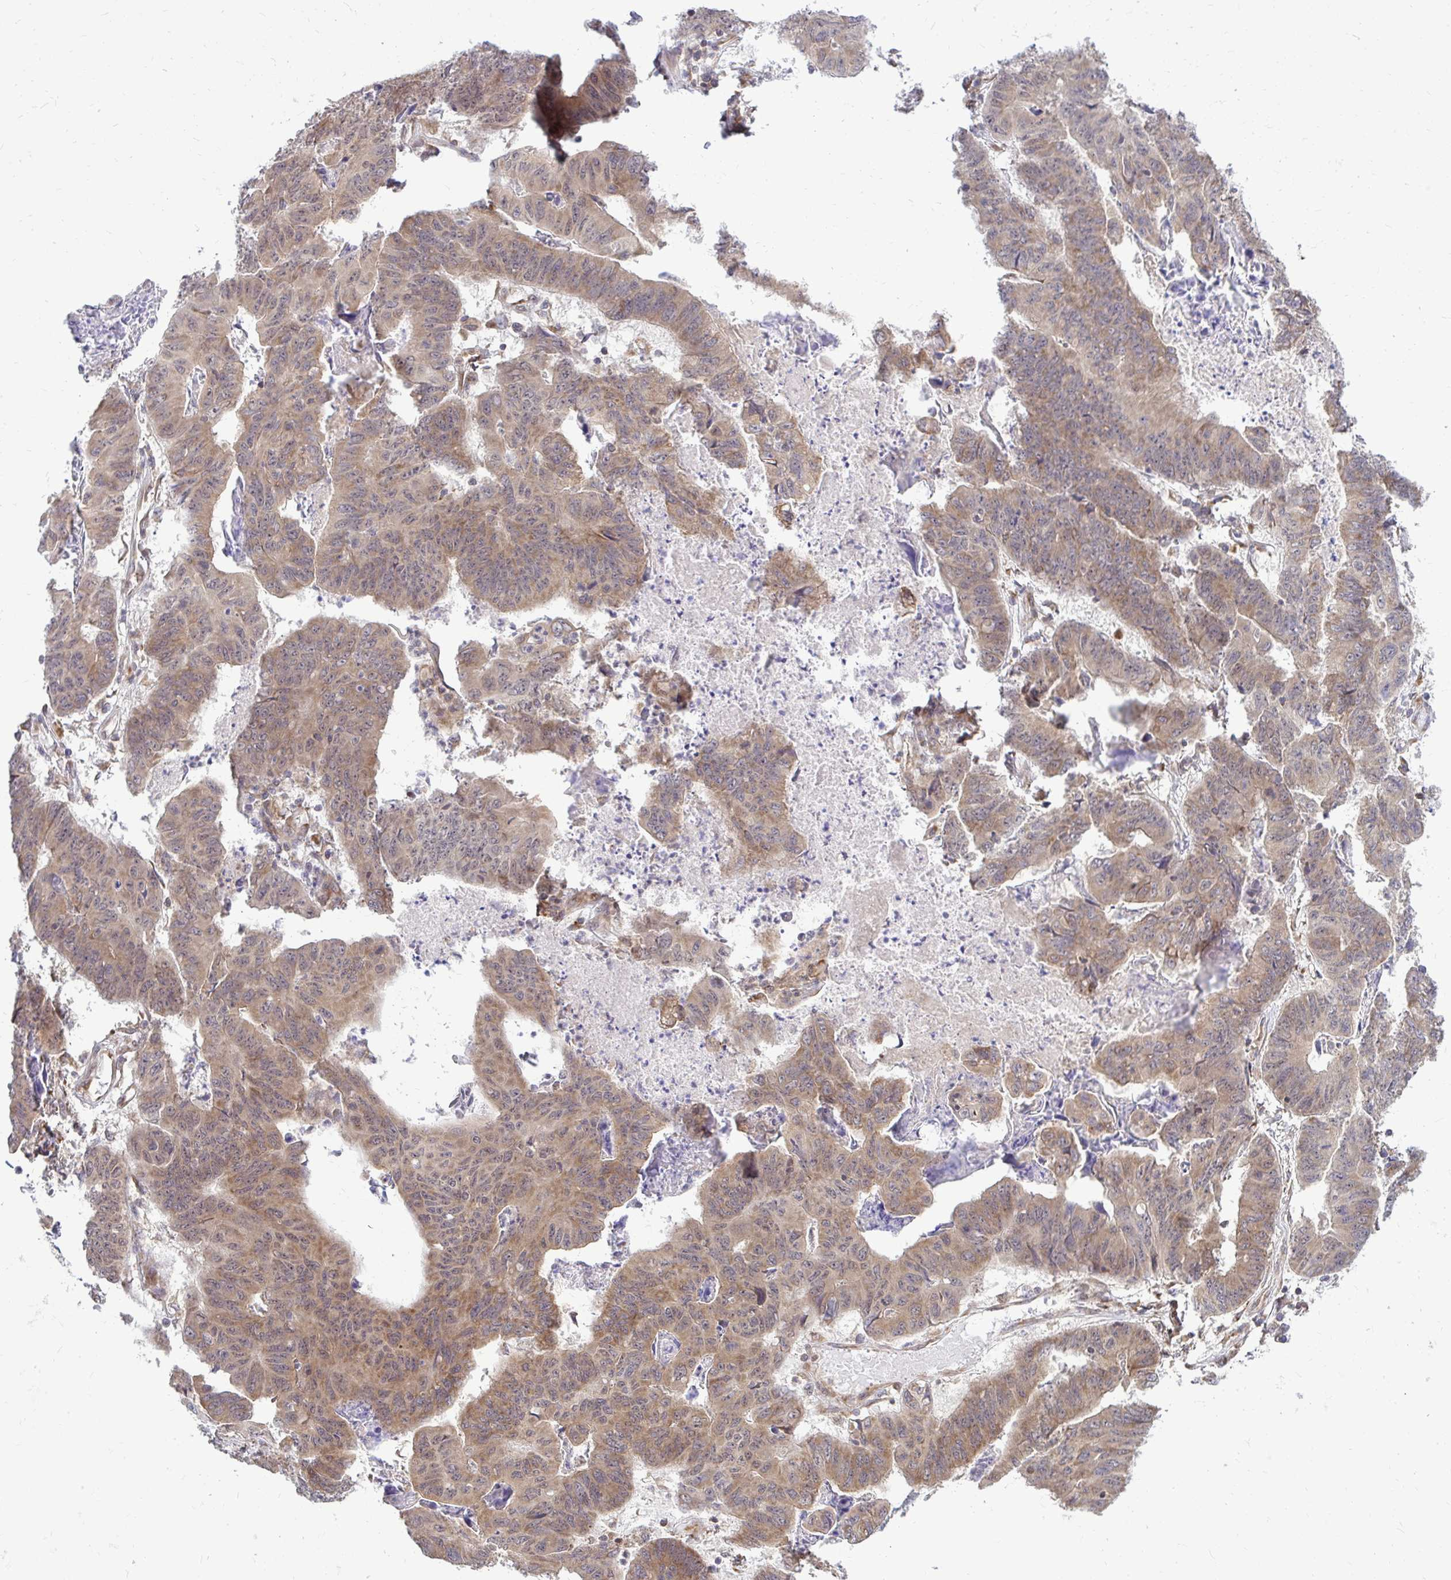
{"staining": {"intensity": "weak", "quantity": ">75%", "location": "cytoplasmic/membranous"}, "tissue": "stomach cancer", "cell_type": "Tumor cells", "image_type": "cancer", "snomed": [{"axis": "morphology", "description": "Adenocarcinoma, NOS"}, {"axis": "topography", "description": "Stomach, lower"}], "caption": "Protein expression analysis of human stomach cancer reveals weak cytoplasmic/membranous positivity in approximately >75% of tumor cells.", "gene": "FMR1", "patient": {"sex": "male", "age": 77}}